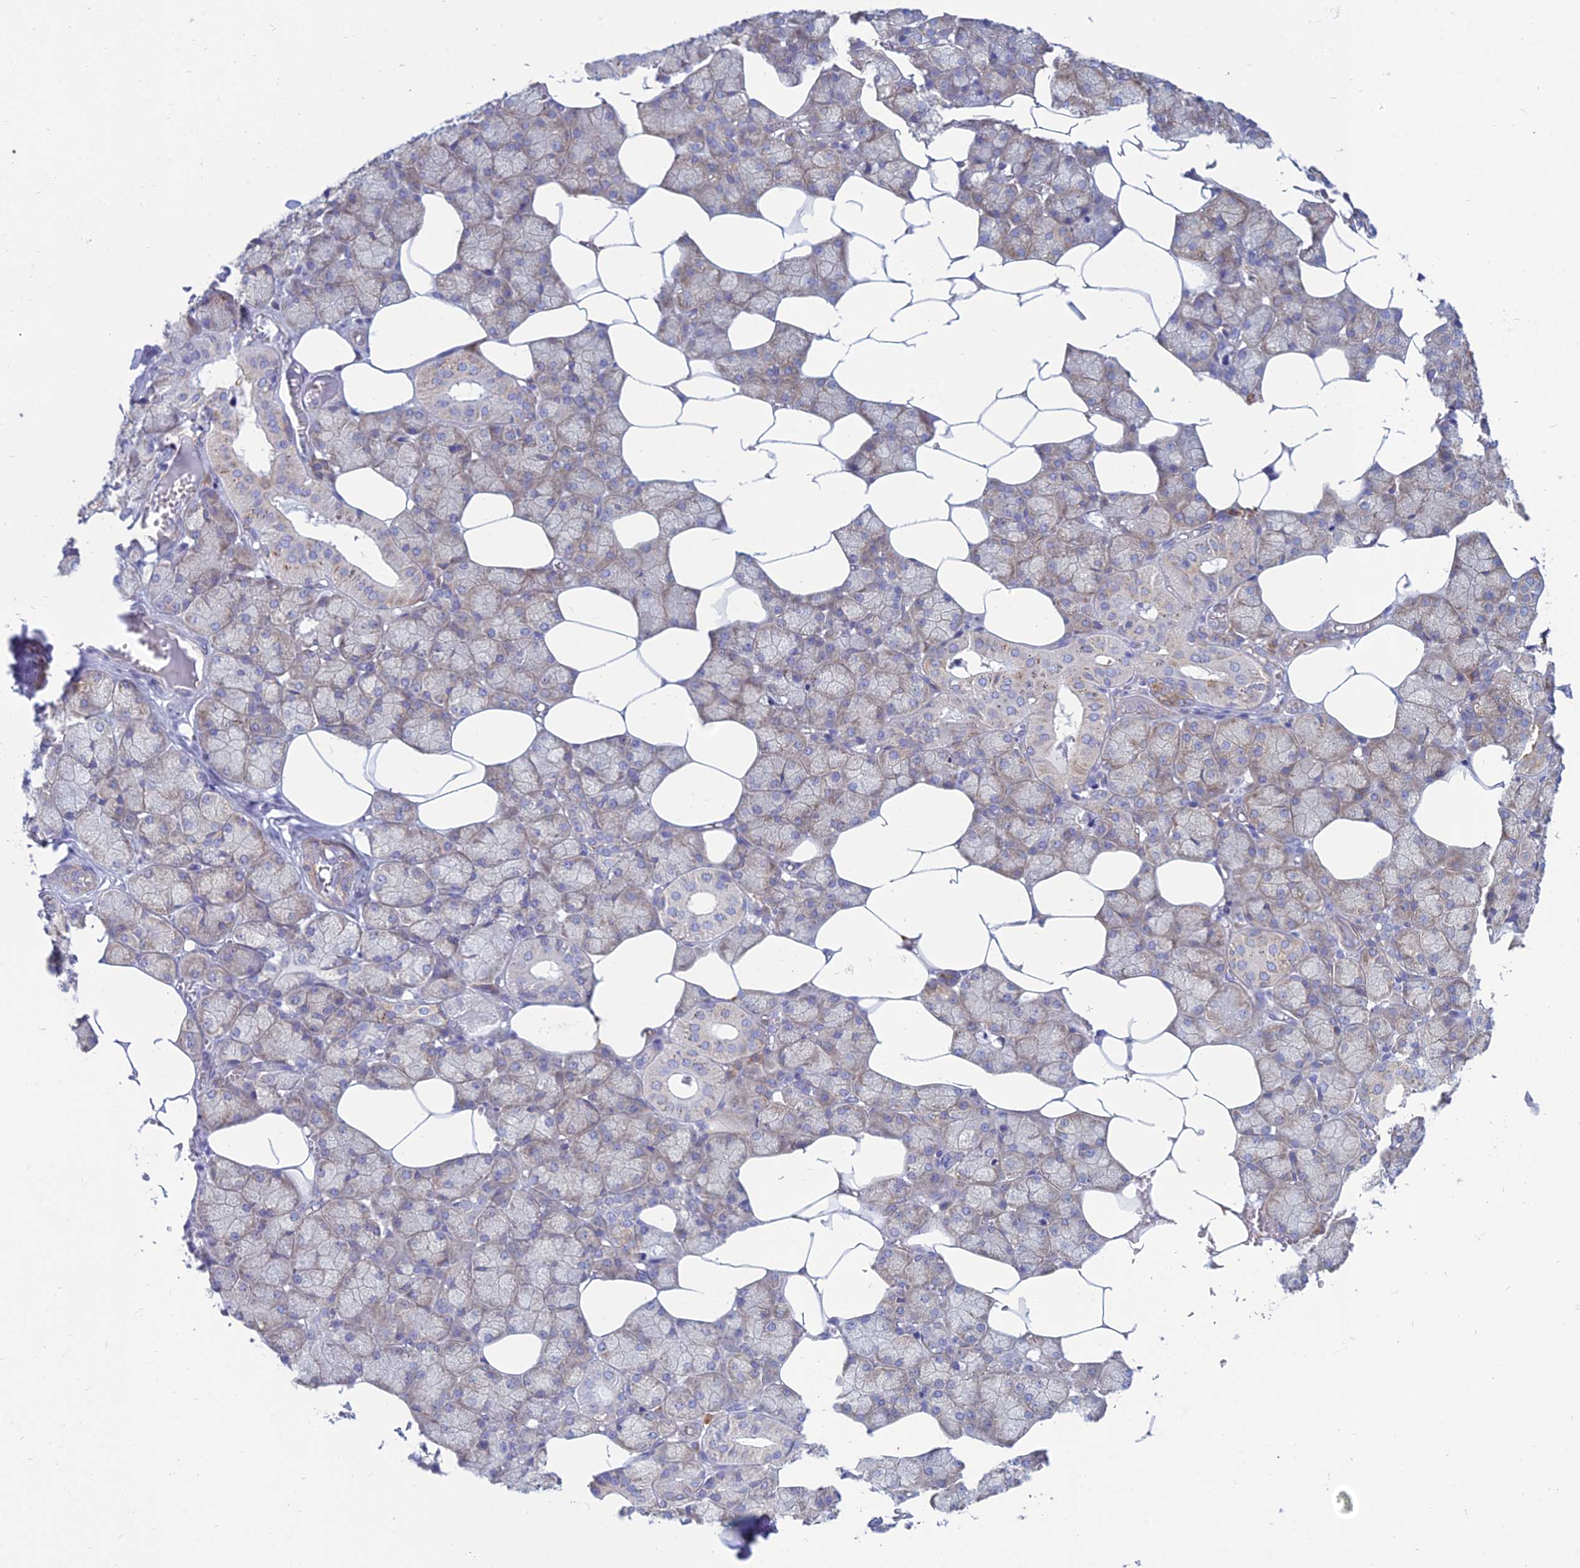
{"staining": {"intensity": "moderate", "quantity": "25%-75%", "location": "cytoplasmic/membranous"}, "tissue": "salivary gland", "cell_type": "Glandular cells", "image_type": "normal", "snomed": [{"axis": "morphology", "description": "Normal tissue, NOS"}, {"axis": "topography", "description": "Salivary gland"}], "caption": "A photomicrograph of human salivary gland stained for a protein displays moderate cytoplasmic/membranous brown staining in glandular cells.", "gene": "TXLNA", "patient": {"sex": "male", "age": 62}}